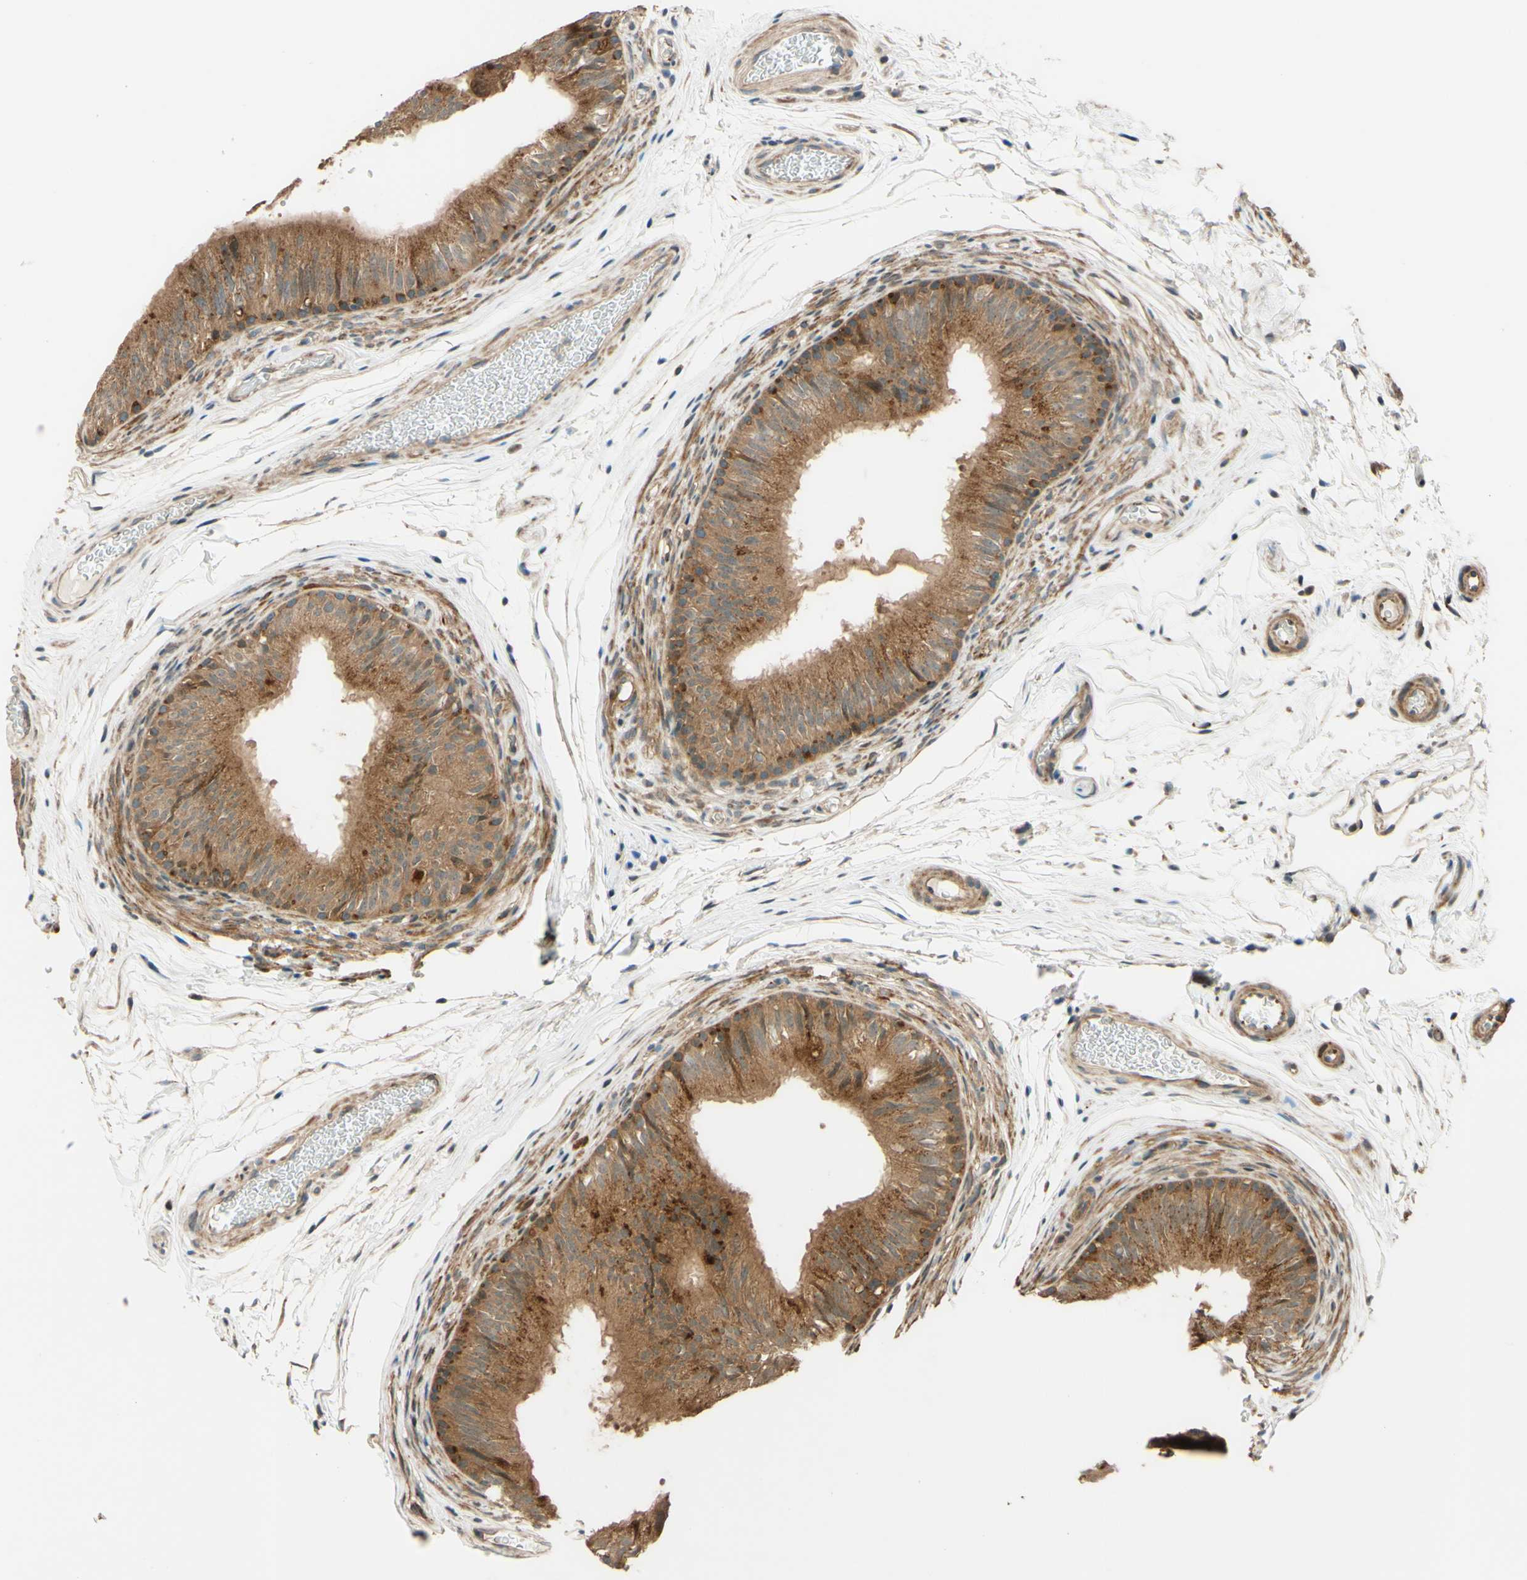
{"staining": {"intensity": "moderate", "quantity": ">75%", "location": "cytoplasmic/membranous"}, "tissue": "epididymis", "cell_type": "Glandular cells", "image_type": "normal", "snomed": [{"axis": "morphology", "description": "Normal tissue, NOS"}, {"axis": "topography", "description": "Epididymis"}], "caption": "IHC histopathology image of unremarkable human epididymis stained for a protein (brown), which reveals medium levels of moderate cytoplasmic/membranous positivity in about >75% of glandular cells.", "gene": "RNF19A", "patient": {"sex": "male", "age": 36}}